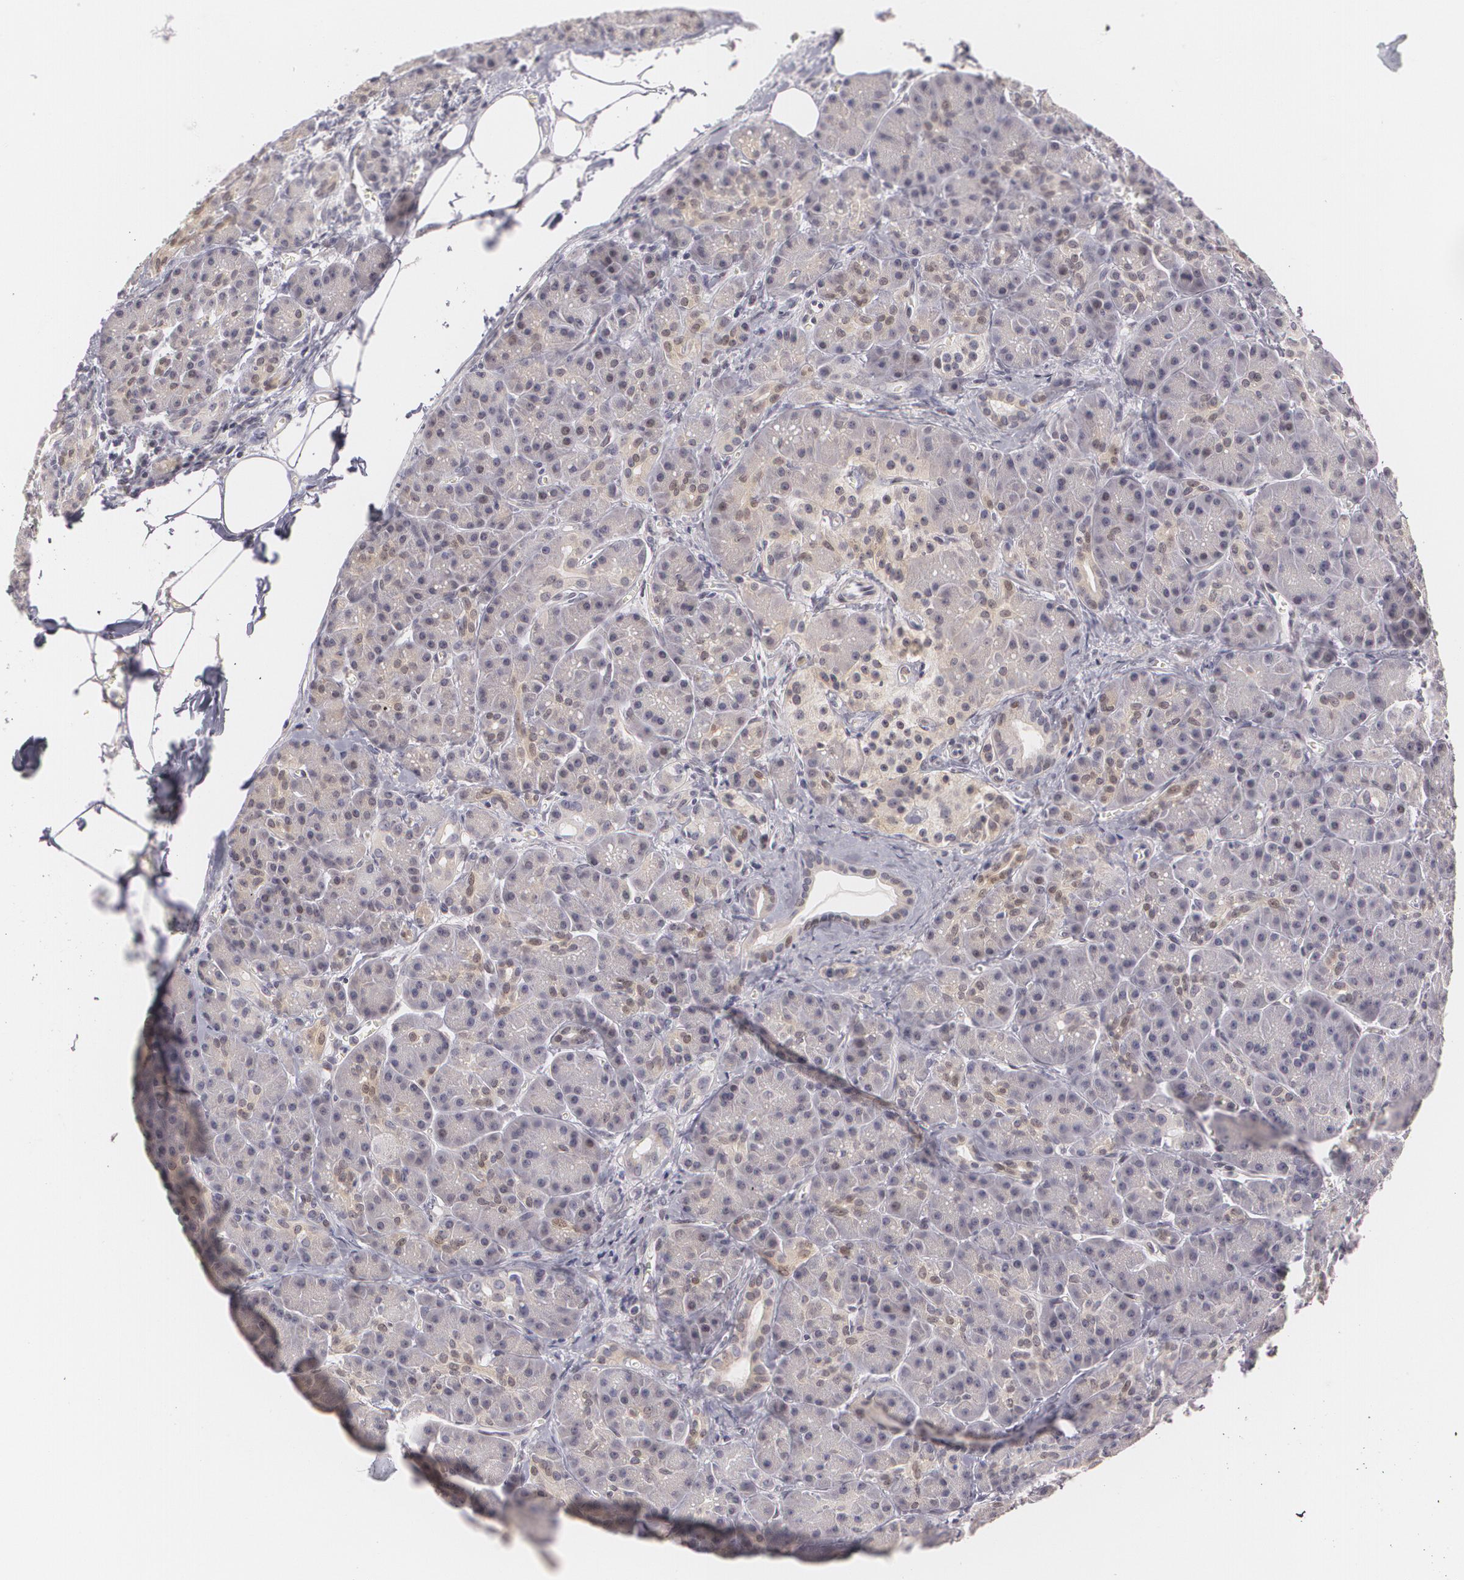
{"staining": {"intensity": "weak", "quantity": "<25%", "location": "nuclear"}, "tissue": "pancreas", "cell_type": "Exocrine glandular cells", "image_type": "normal", "snomed": [{"axis": "morphology", "description": "Normal tissue, NOS"}, {"axis": "topography", "description": "Pancreas"}], "caption": "High power microscopy photomicrograph of an immunohistochemistry (IHC) histopathology image of unremarkable pancreas, revealing no significant staining in exocrine glandular cells.", "gene": "ZBTB16", "patient": {"sex": "male", "age": 73}}